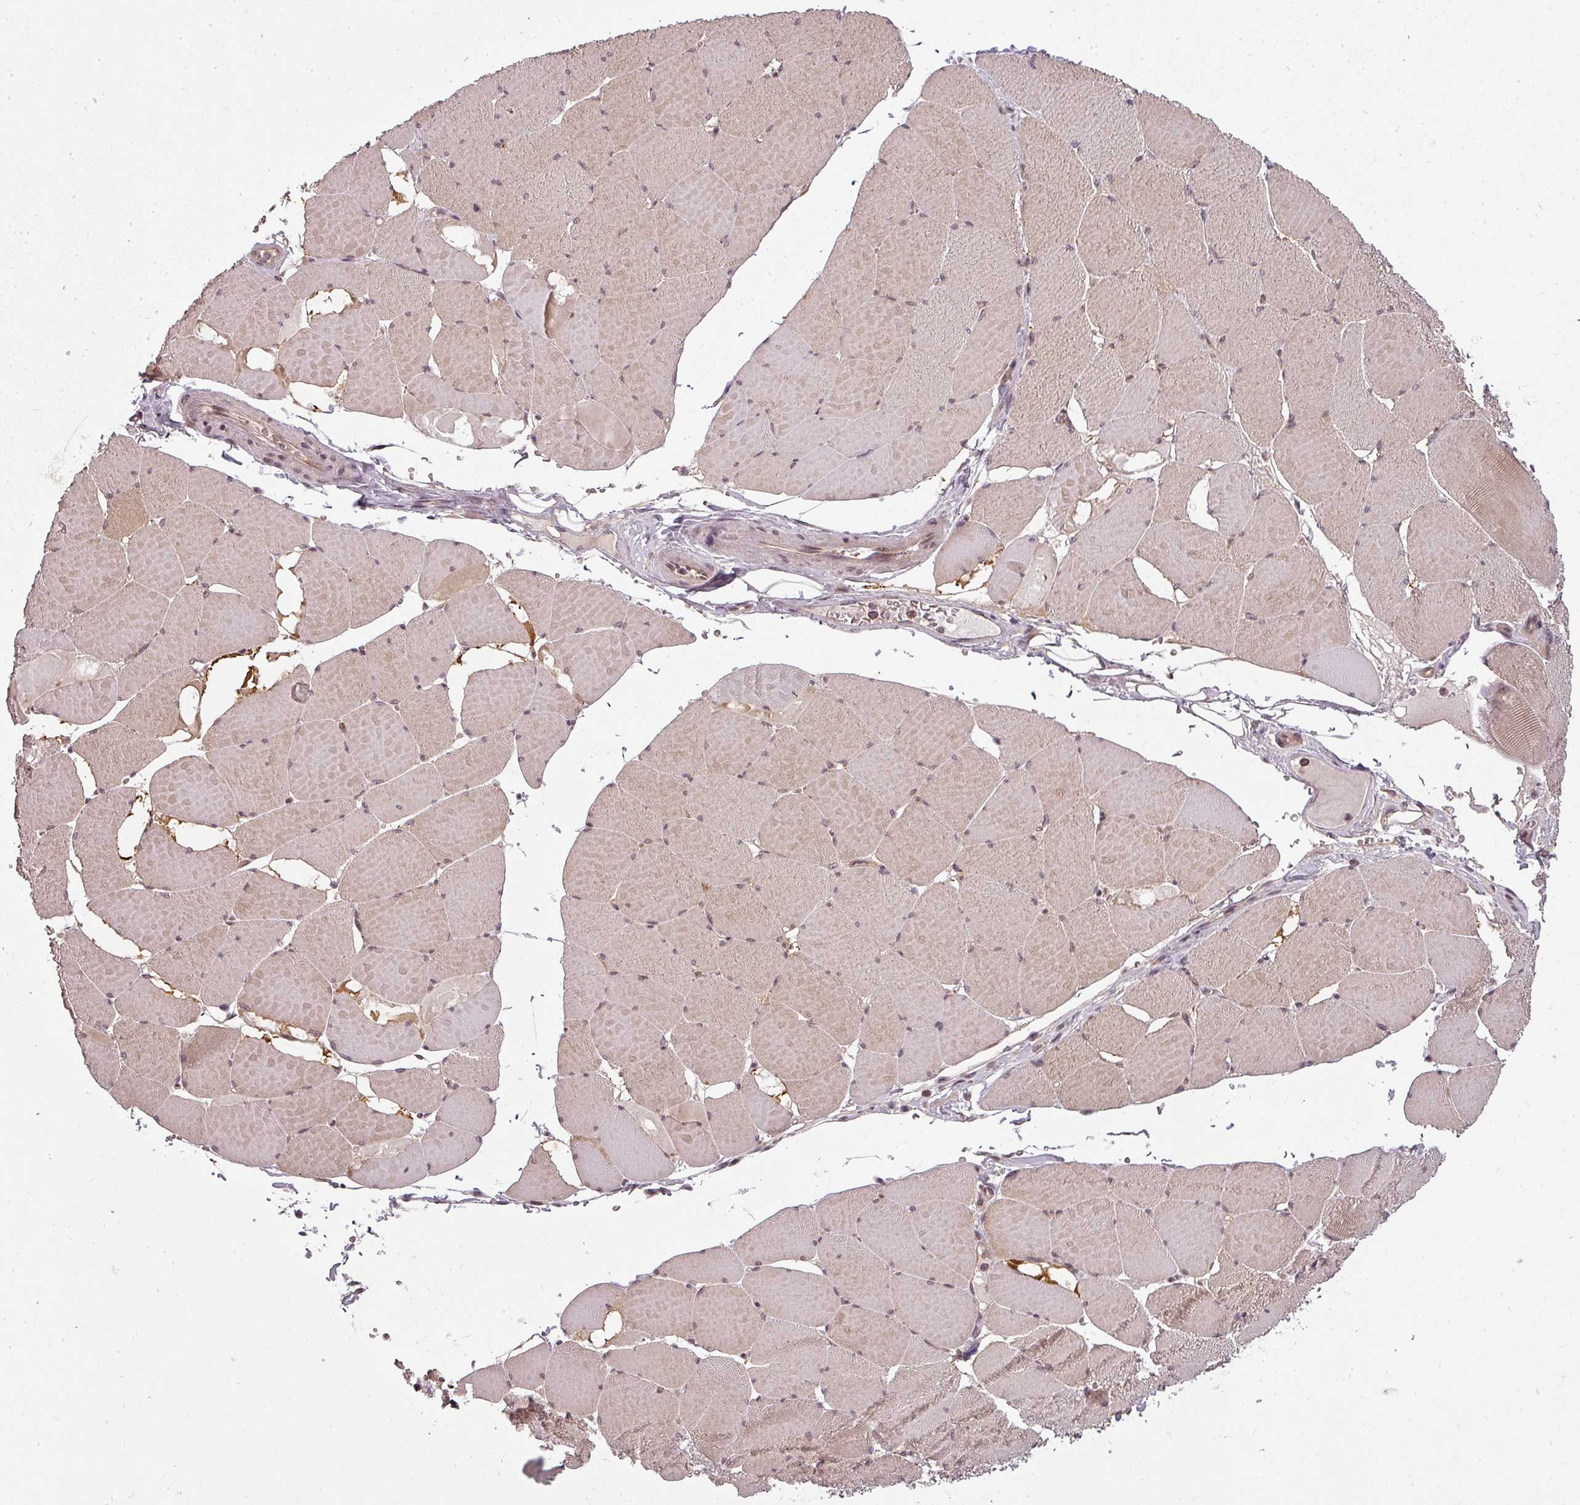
{"staining": {"intensity": "moderate", "quantity": ">75%", "location": "cytoplasmic/membranous"}, "tissue": "skeletal muscle", "cell_type": "Myocytes", "image_type": "normal", "snomed": [{"axis": "morphology", "description": "Normal tissue, NOS"}, {"axis": "topography", "description": "Skeletal muscle"}, {"axis": "topography", "description": "Head-Neck"}], "caption": "IHC (DAB) staining of normal human skeletal muscle shows moderate cytoplasmic/membranous protein expression in approximately >75% of myocytes.", "gene": "CLIC1", "patient": {"sex": "male", "age": 66}}